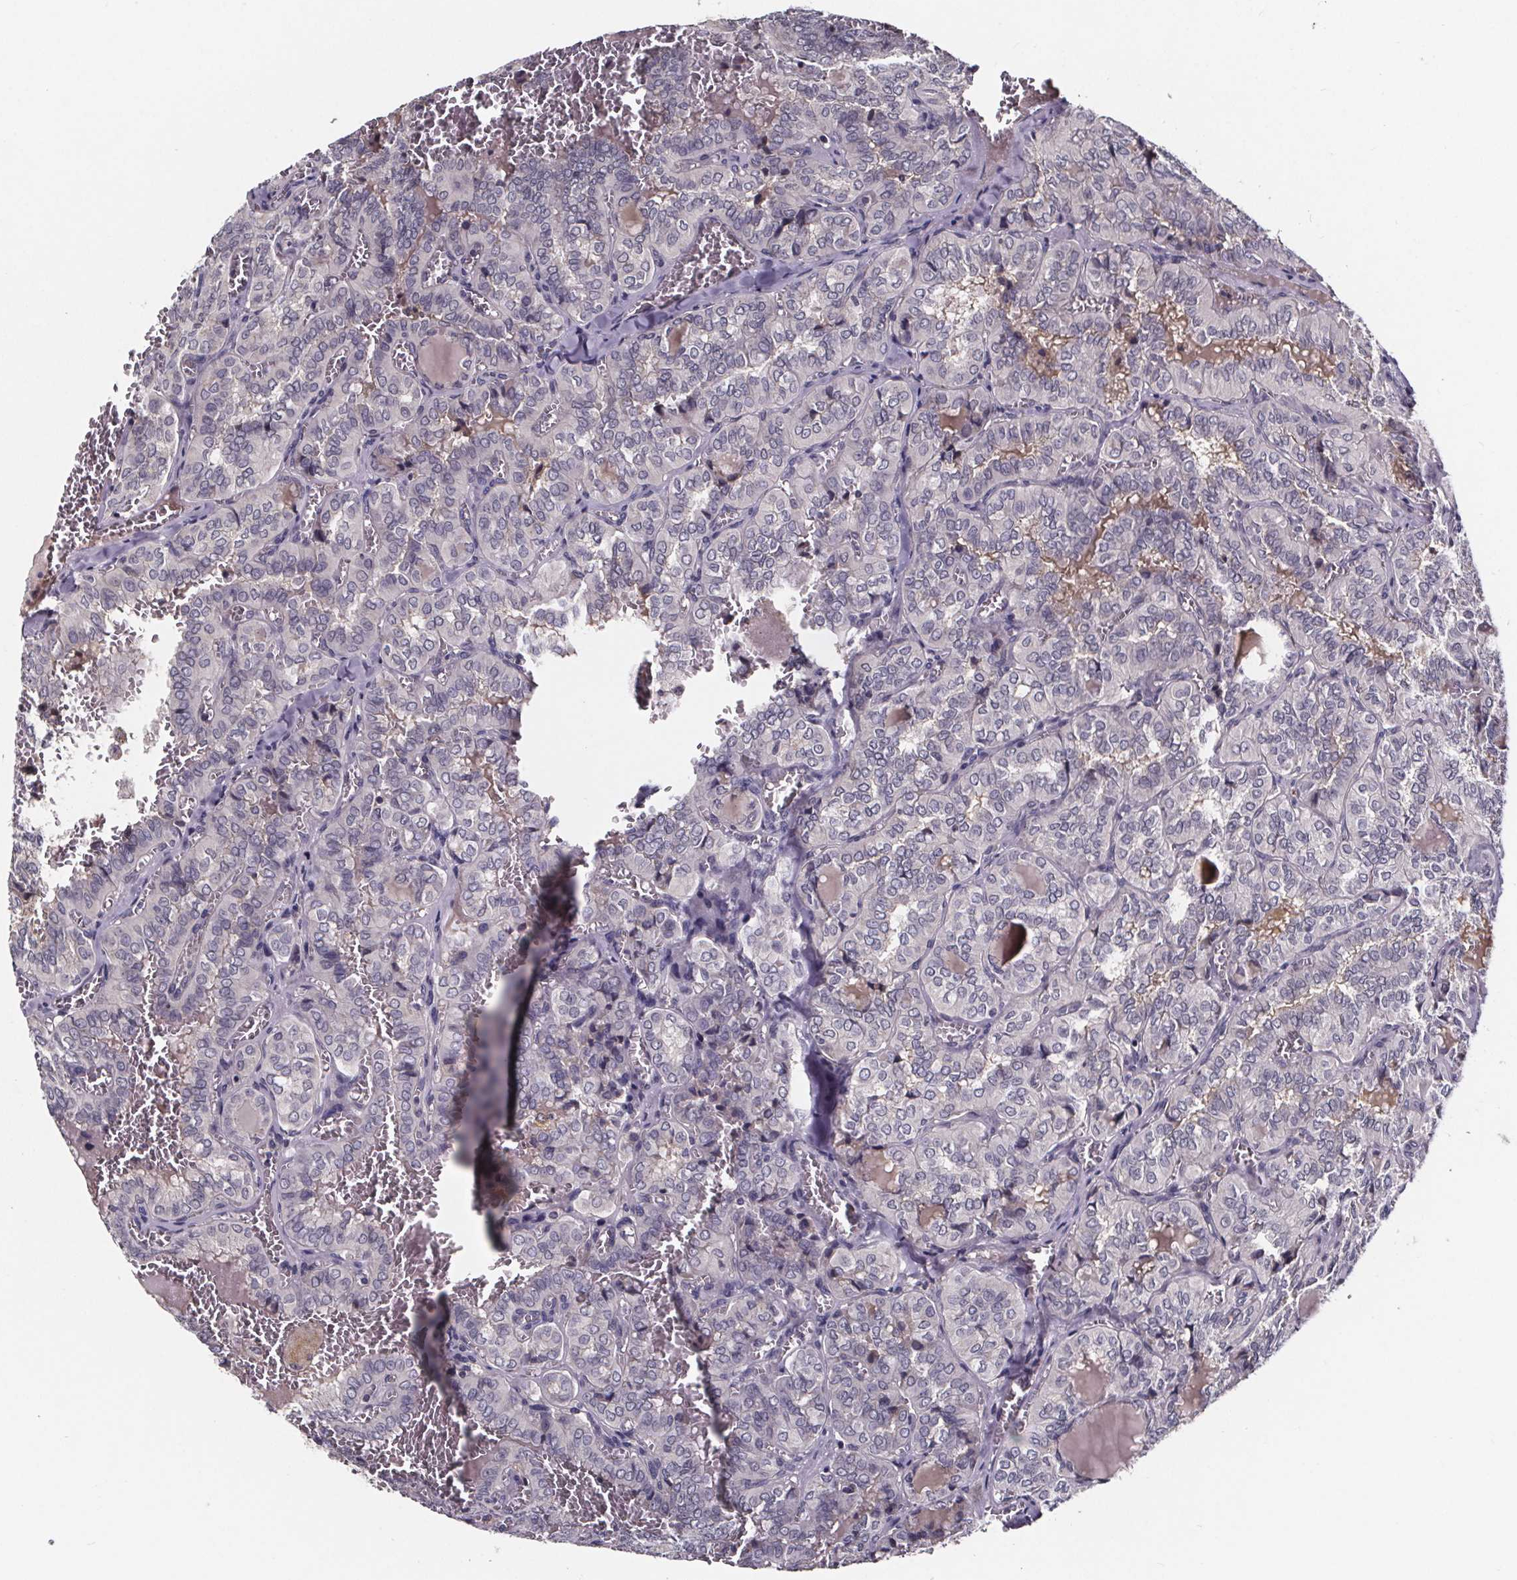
{"staining": {"intensity": "negative", "quantity": "none", "location": "none"}, "tissue": "thyroid cancer", "cell_type": "Tumor cells", "image_type": "cancer", "snomed": [{"axis": "morphology", "description": "Papillary adenocarcinoma, NOS"}, {"axis": "topography", "description": "Thyroid gland"}], "caption": "A micrograph of human thyroid papillary adenocarcinoma is negative for staining in tumor cells.", "gene": "NPHP4", "patient": {"sex": "female", "age": 41}}